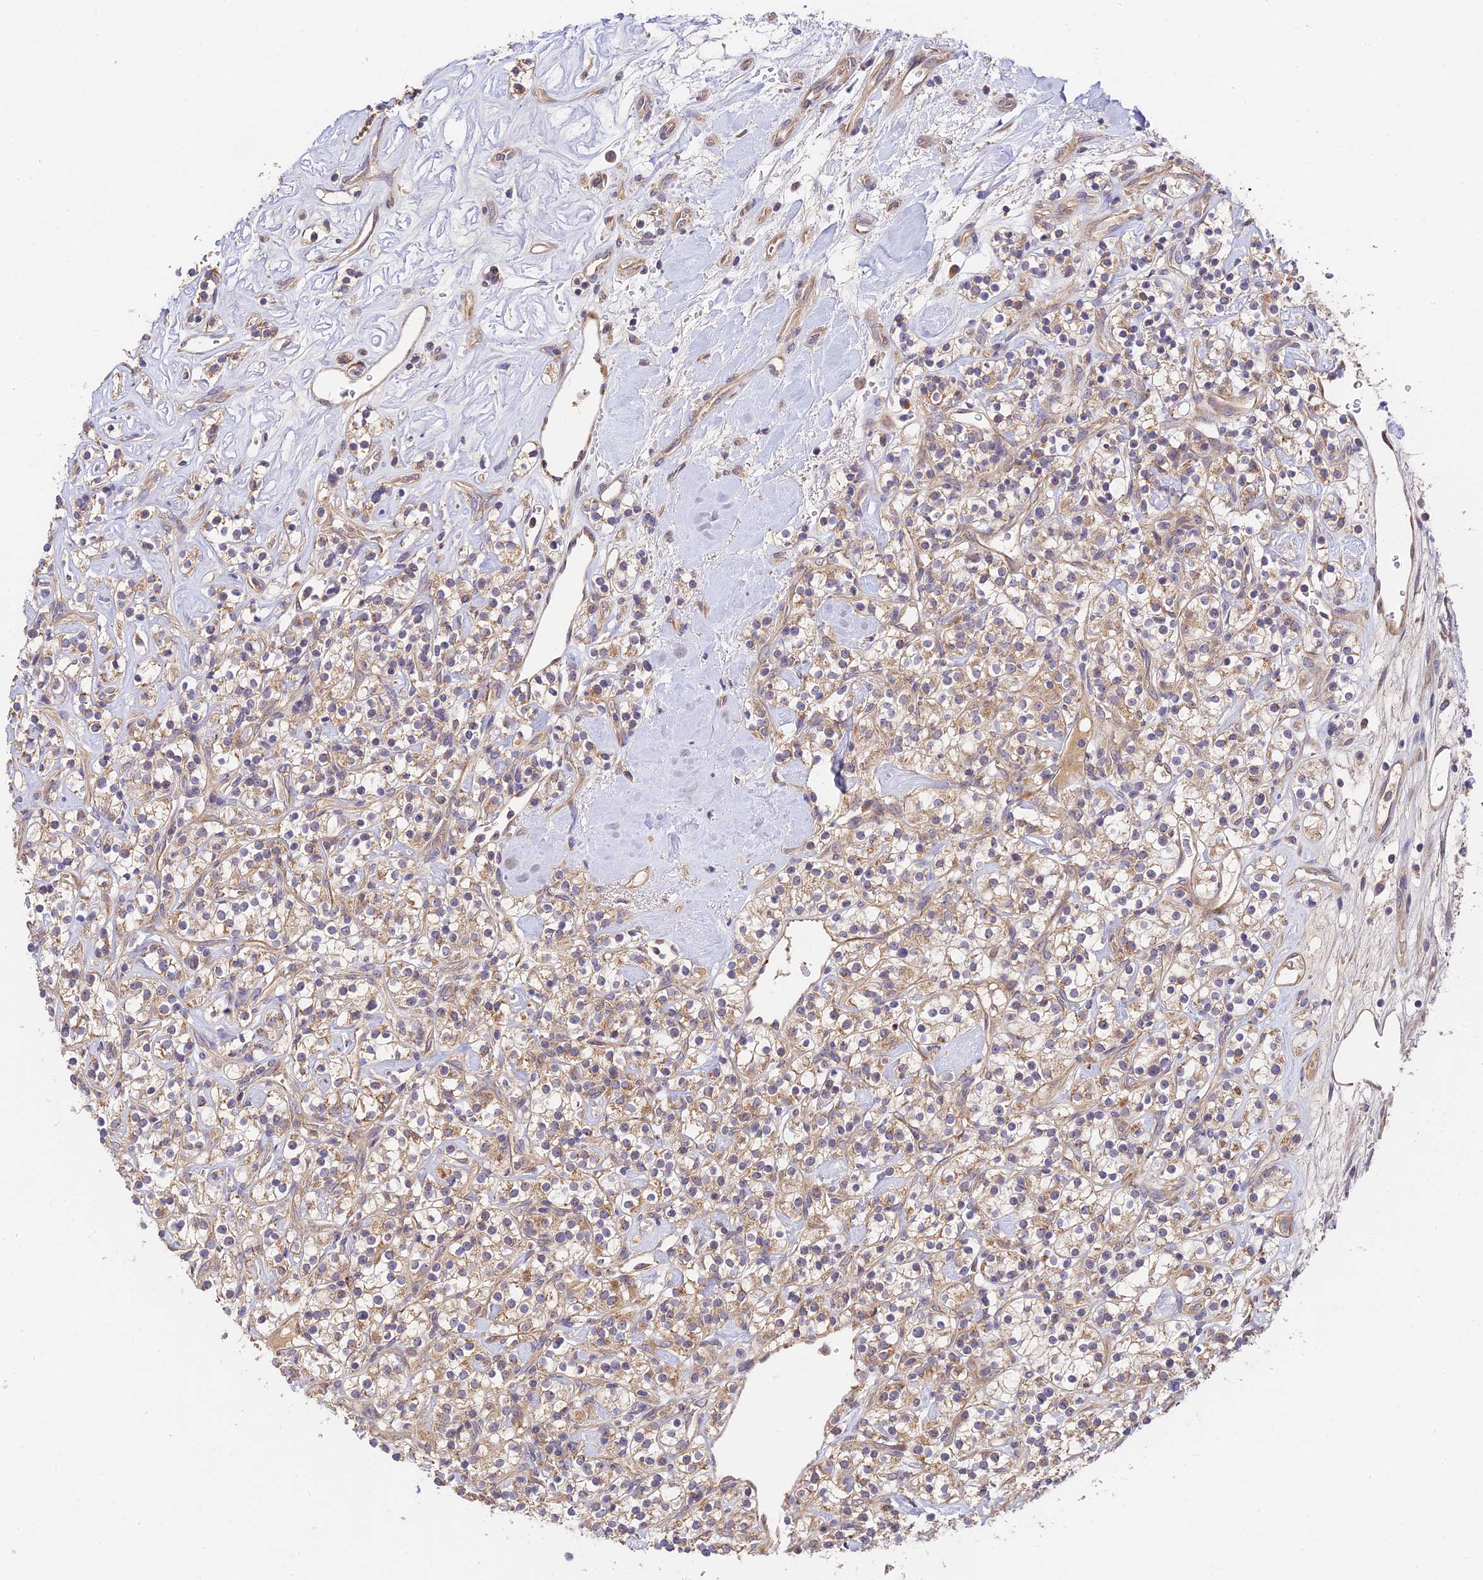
{"staining": {"intensity": "weak", "quantity": ">75%", "location": "cytoplasmic/membranous"}, "tissue": "renal cancer", "cell_type": "Tumor cells", "image_type": "cancer", "snomed": [{"axis": "morphology", "description": "Adenocarcinoma, NOS"}, {"axis": "topography", "description": "Kidney"}], "caption": "Immunohistochemistry (IHC) micrograph of neoplastic tissue: renal adenocarcinoma stained using immunohistochemistry exhibits low levels of weak protein expression localized specifically in the cytoplasmic/membranous of tumor cells, appearing as a cytoplasmic/membranous brown color.", "gene": "C3orf20", "patient": {"sex": "male", "age": 77}}